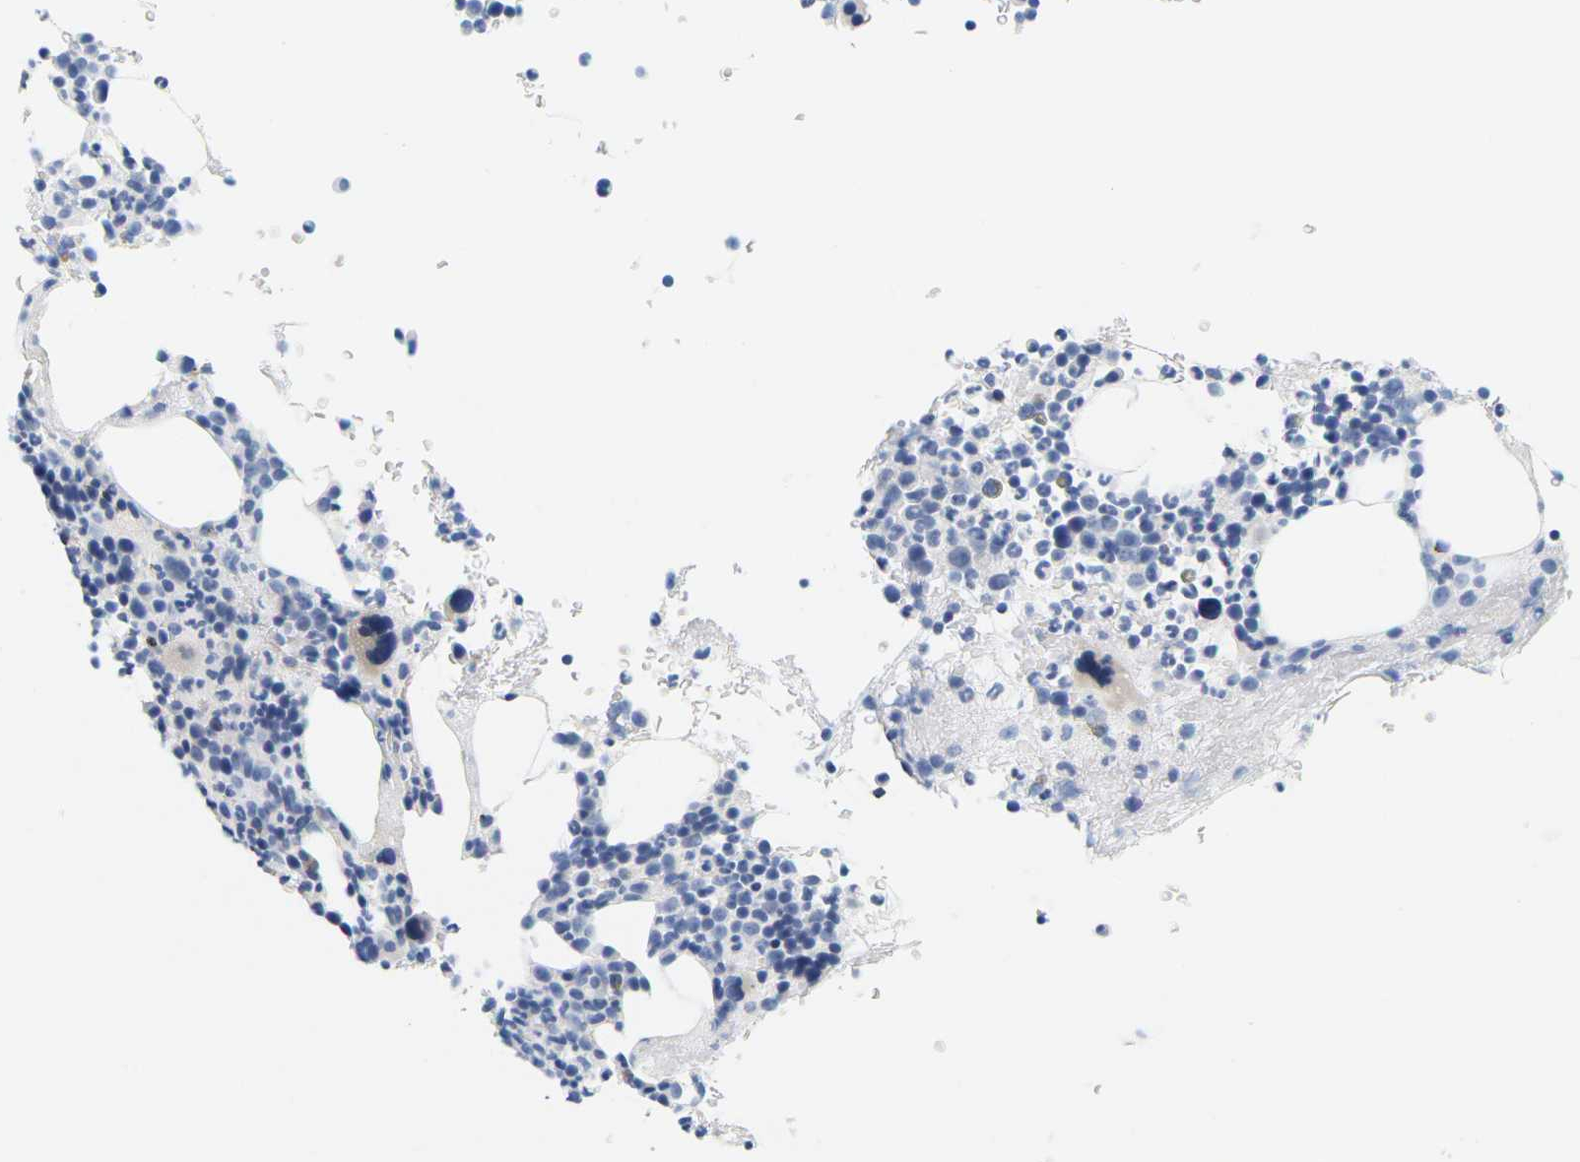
{"staining": {"intensity": "negative", "quantity": "none", "location": "none"}, "tissue": "bone marrow", "cell_type": "Hematopoietic cells", "image_type": "normal", "snomed": [{"axis": "morphology", "description": "Normal tissue, NOS"}, {"axis": "morphology", "description": "Inflammation, NOS"}, {"axis": "topography", "description": "Bone marrow"}], "caption": "High magnification brightfield microscopy of unremarkable bone marrow stained with DAB (brown) and counterstained with hematoxylin (blue): hematopoietic cells show no significant positivity.", "gene": "HLA", "patient": {"sex": "male", "age": 73}}